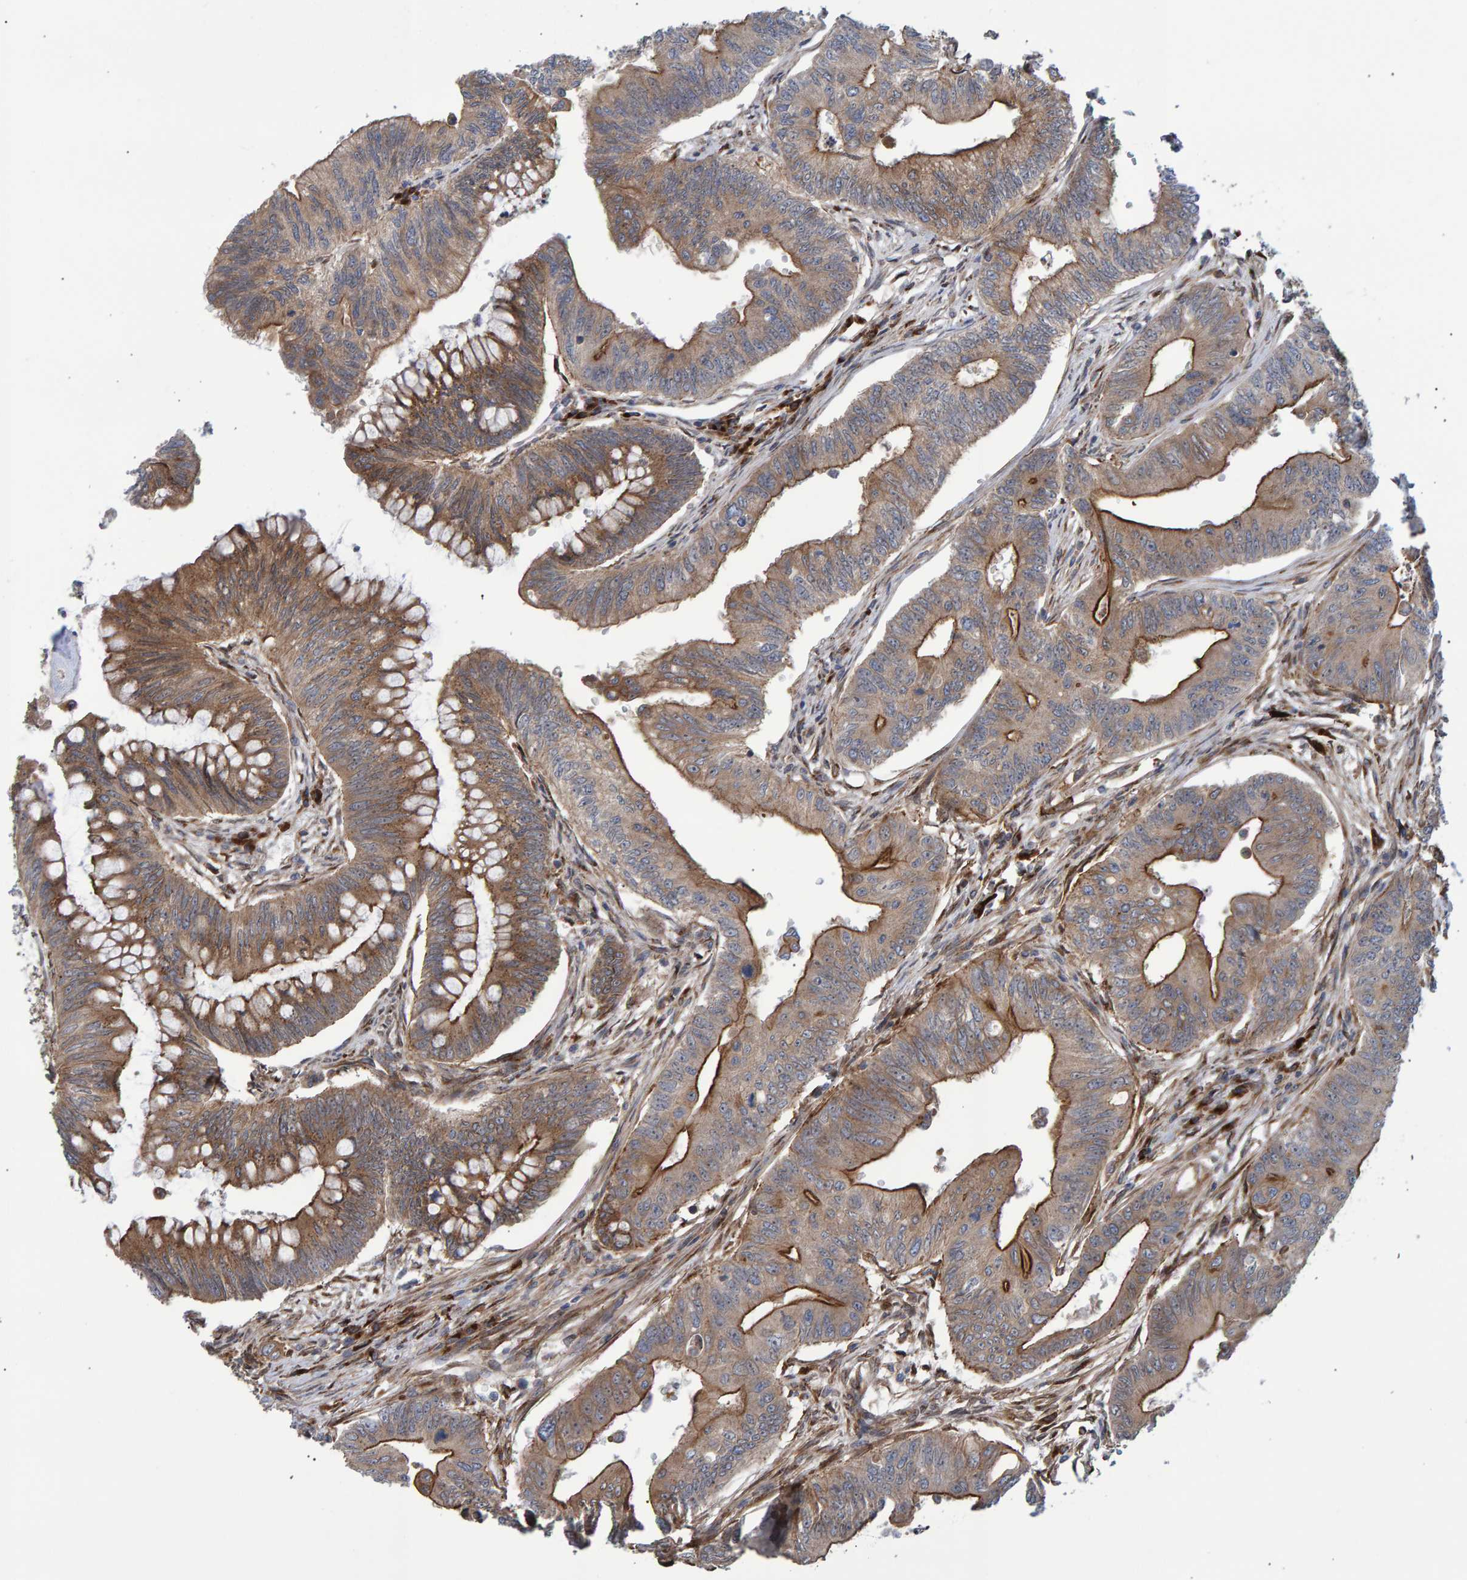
{"staining": {"intensity": "moderate", "quantity": ">75%", "location": "cytoplasmic/membranous"}, "tissue": "colorectal cancer", "cell_type": "Tumor cells", "image_type": "cancer", "snomed": [{"axis": "morphology", "description": "Adenoma, NOS"}, {"axis": "morphology", "description": "Adenocarcinoma, NOS"}, {"axis": "topography", "description": "Colon"}], "caption": "High-magnification brightfield microscopy of colorectal adenoma stained with DAB (3,3'-diaminobenzidine) (brown) and counterstained with hematoxylin (blue). tumor cells exhibit moderate cytoplasmic/membranous staining is seen in approximately>75% of cells. Immunohistochemistry stains the protein in brown and the nuclei are stained blue.", "gene": "FAM117A", "patient": {"sex": "male", "age": 79}}